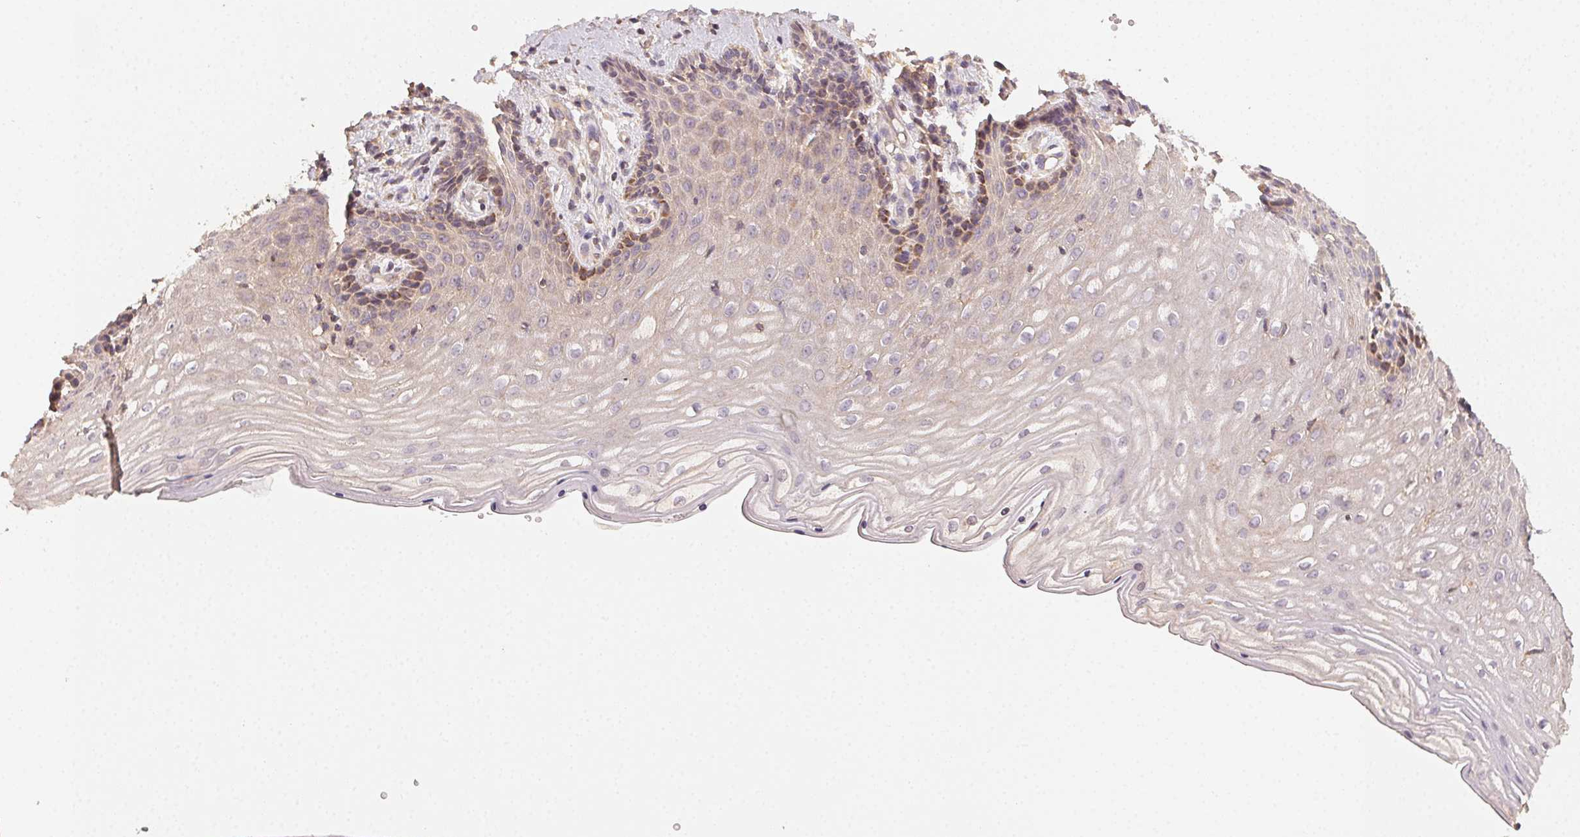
{"staining": {"intensity": "weak", "quantity": "<25%", "location": "cytoplasmic/membranous"}, "tissue": "vagina", "cell_type": "Squamous epithelial cells", "image_type": "normal", "snomed": [{"axis": "morphology", "description": "Normal tissue, NOS"}, {"axis": "topography", "description": "Vagina"}], "caption": "IHC photomicrograph of unremarkable vagina: vagina stained with DAB shows no significant protein expression in squamous epithelial cells.", "gene": "RALA", "patient": {"sex": "female", "age": 45}}